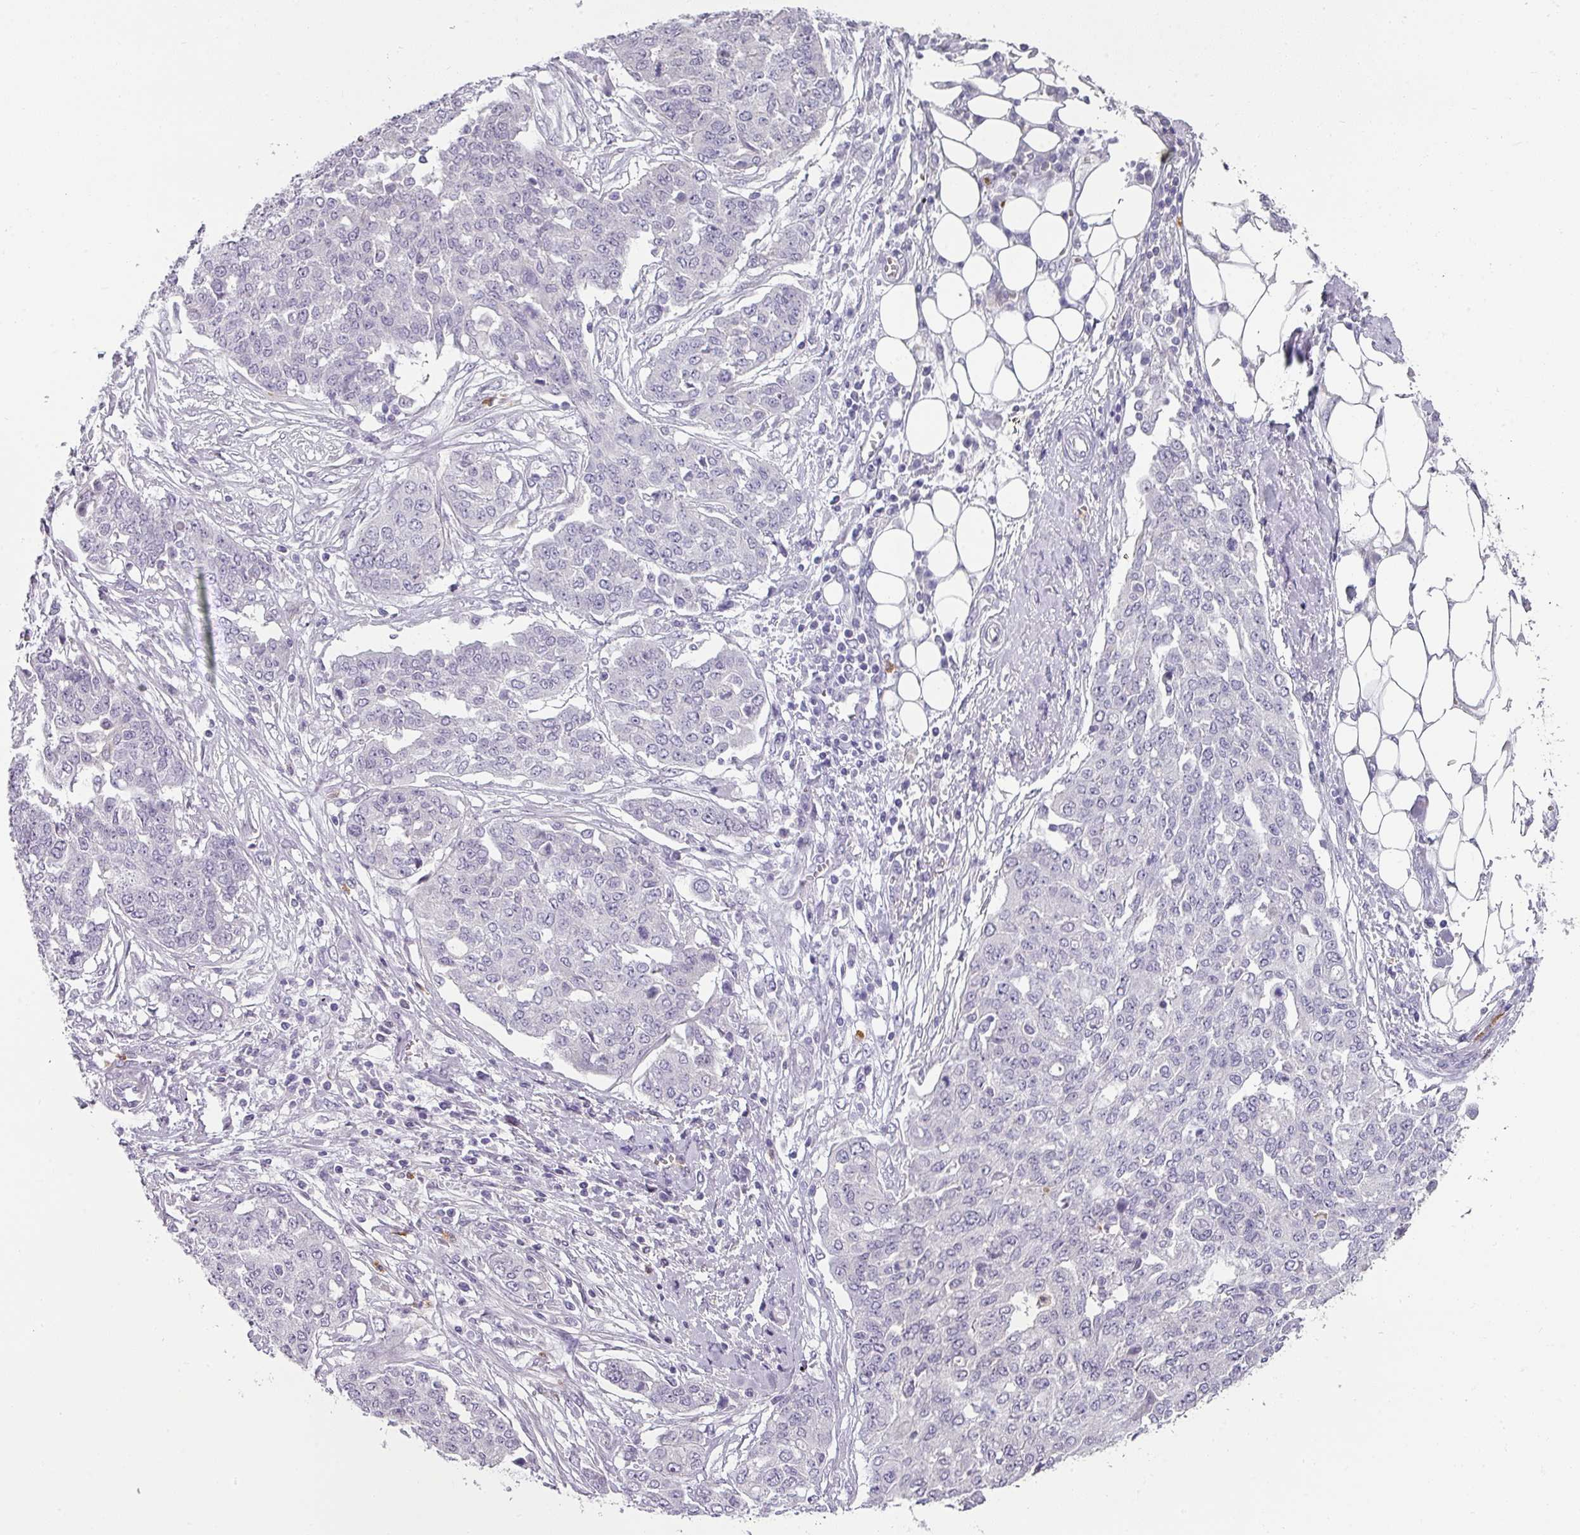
{"staining": {"intensity": "negative", "quantity": "none", "location": "none"}, "tissue": "ovarian cancer", "cell_type": "Tumor cells", "image_type": "cancer", "snomed": [{"axis": "morphology", "description": "Cystadenocarcinoma, serous, NOS"}, {"axis": "topography", "description": "Soft tissue"}, {"axis": "topography", "description": "Ovary"}], "caption": "An image of human ovarian cancer is negative for staining in tumor cells.", "gene": "BTLA", "patient": {"sex": "female", "age": 57}}